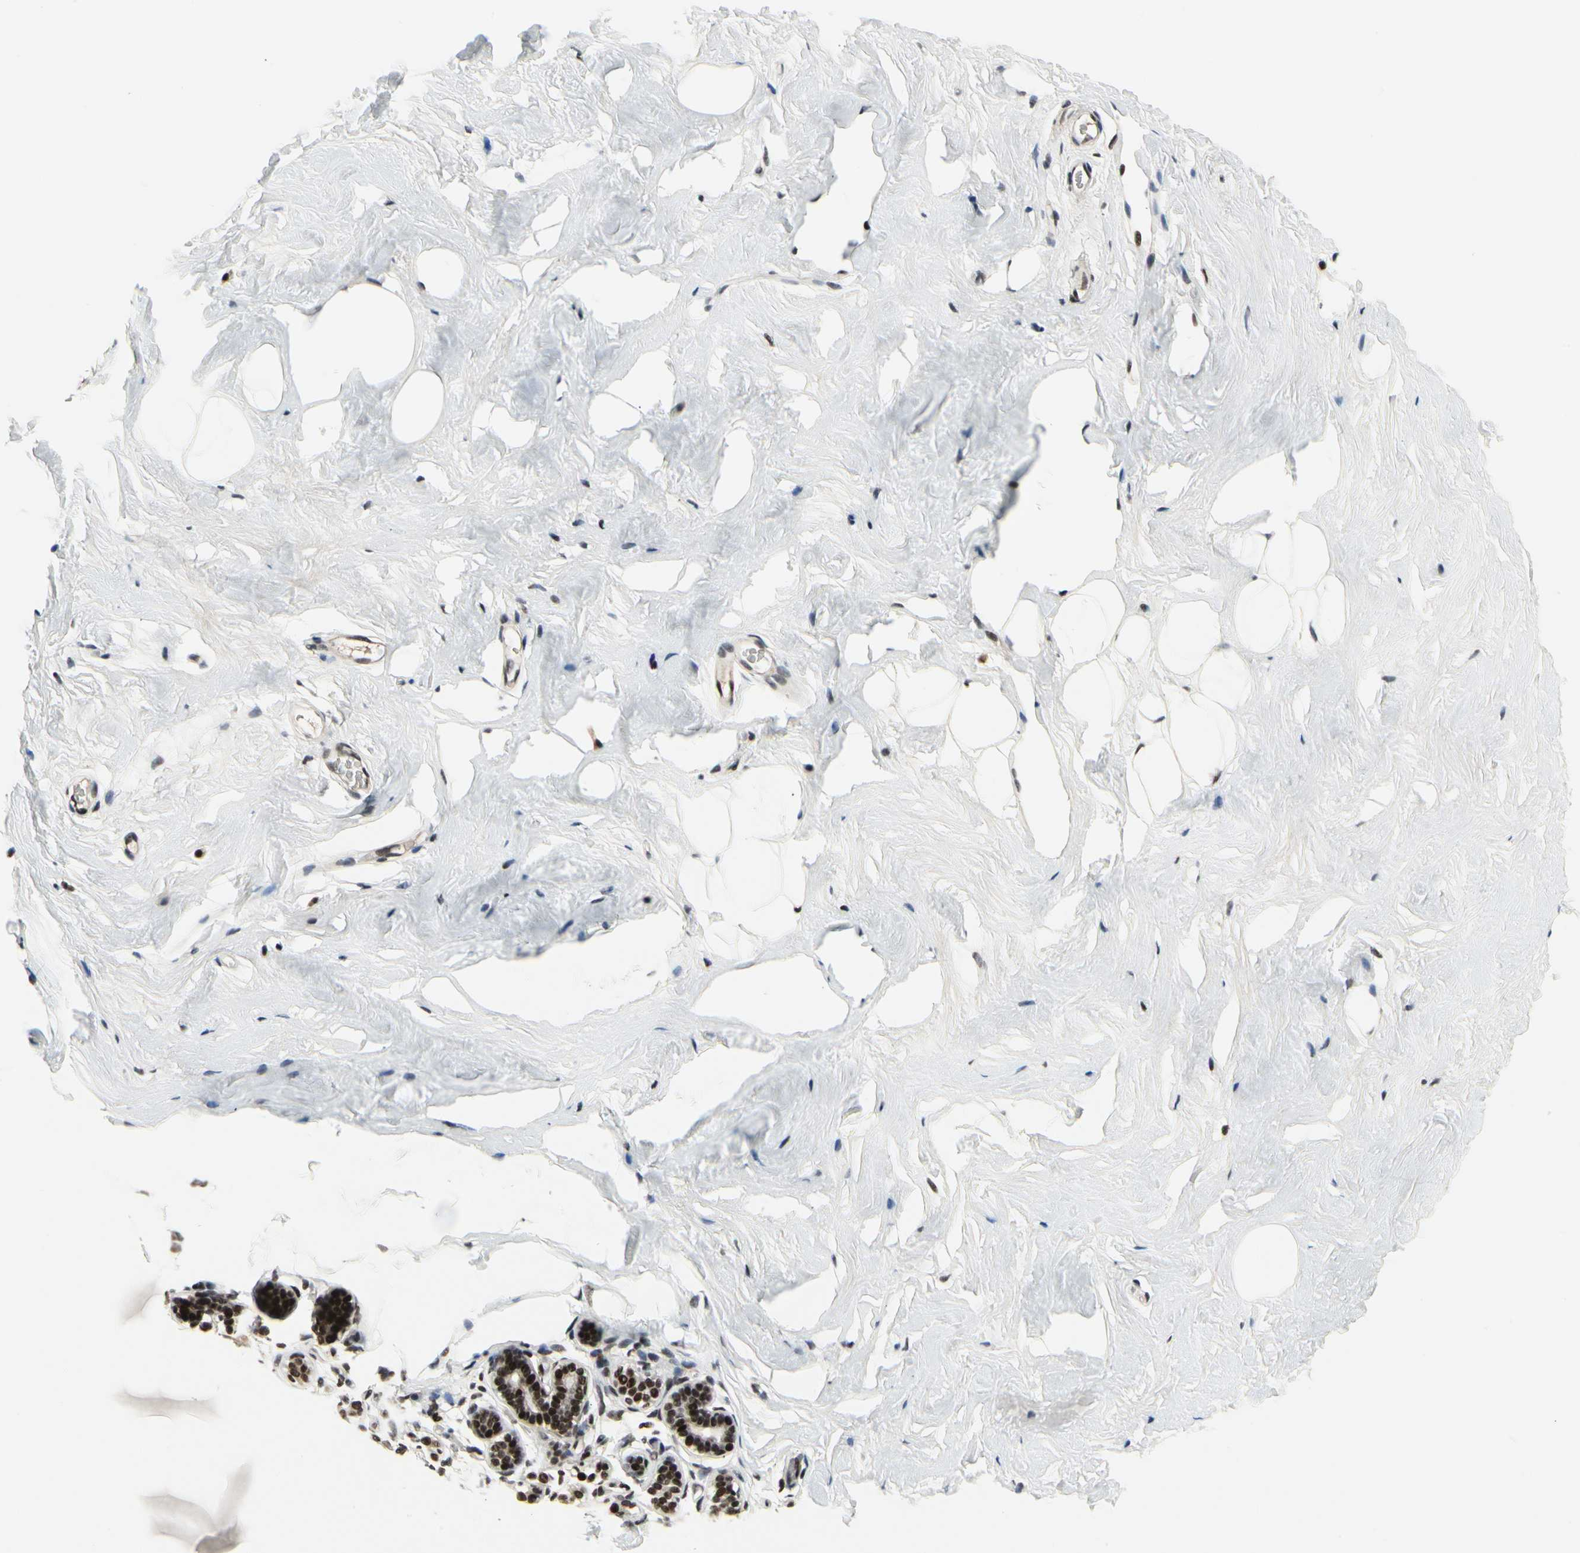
{"staining": {"intensity": "weak", "quantity": "25%-75%", "location": "nuclear"}, "tissue": "breast", "cell_type": "Adipocytes", "image_type": "normal", "snomed": [{"axis": "morphology", "description": "Normal tissue, NOS"}, {"axis": "topography", "description": "Breast"}], "caption": "Immunohistochemistry histopathology image of unremarkable breast: human breast stained using IHC displays low levels of weak protein expression localized specifically in the nuclear of adipocytes, appearing as a nuclear brown color.", "gene": "SRSF11", "patient": {"sex": "female", "age": 75}}